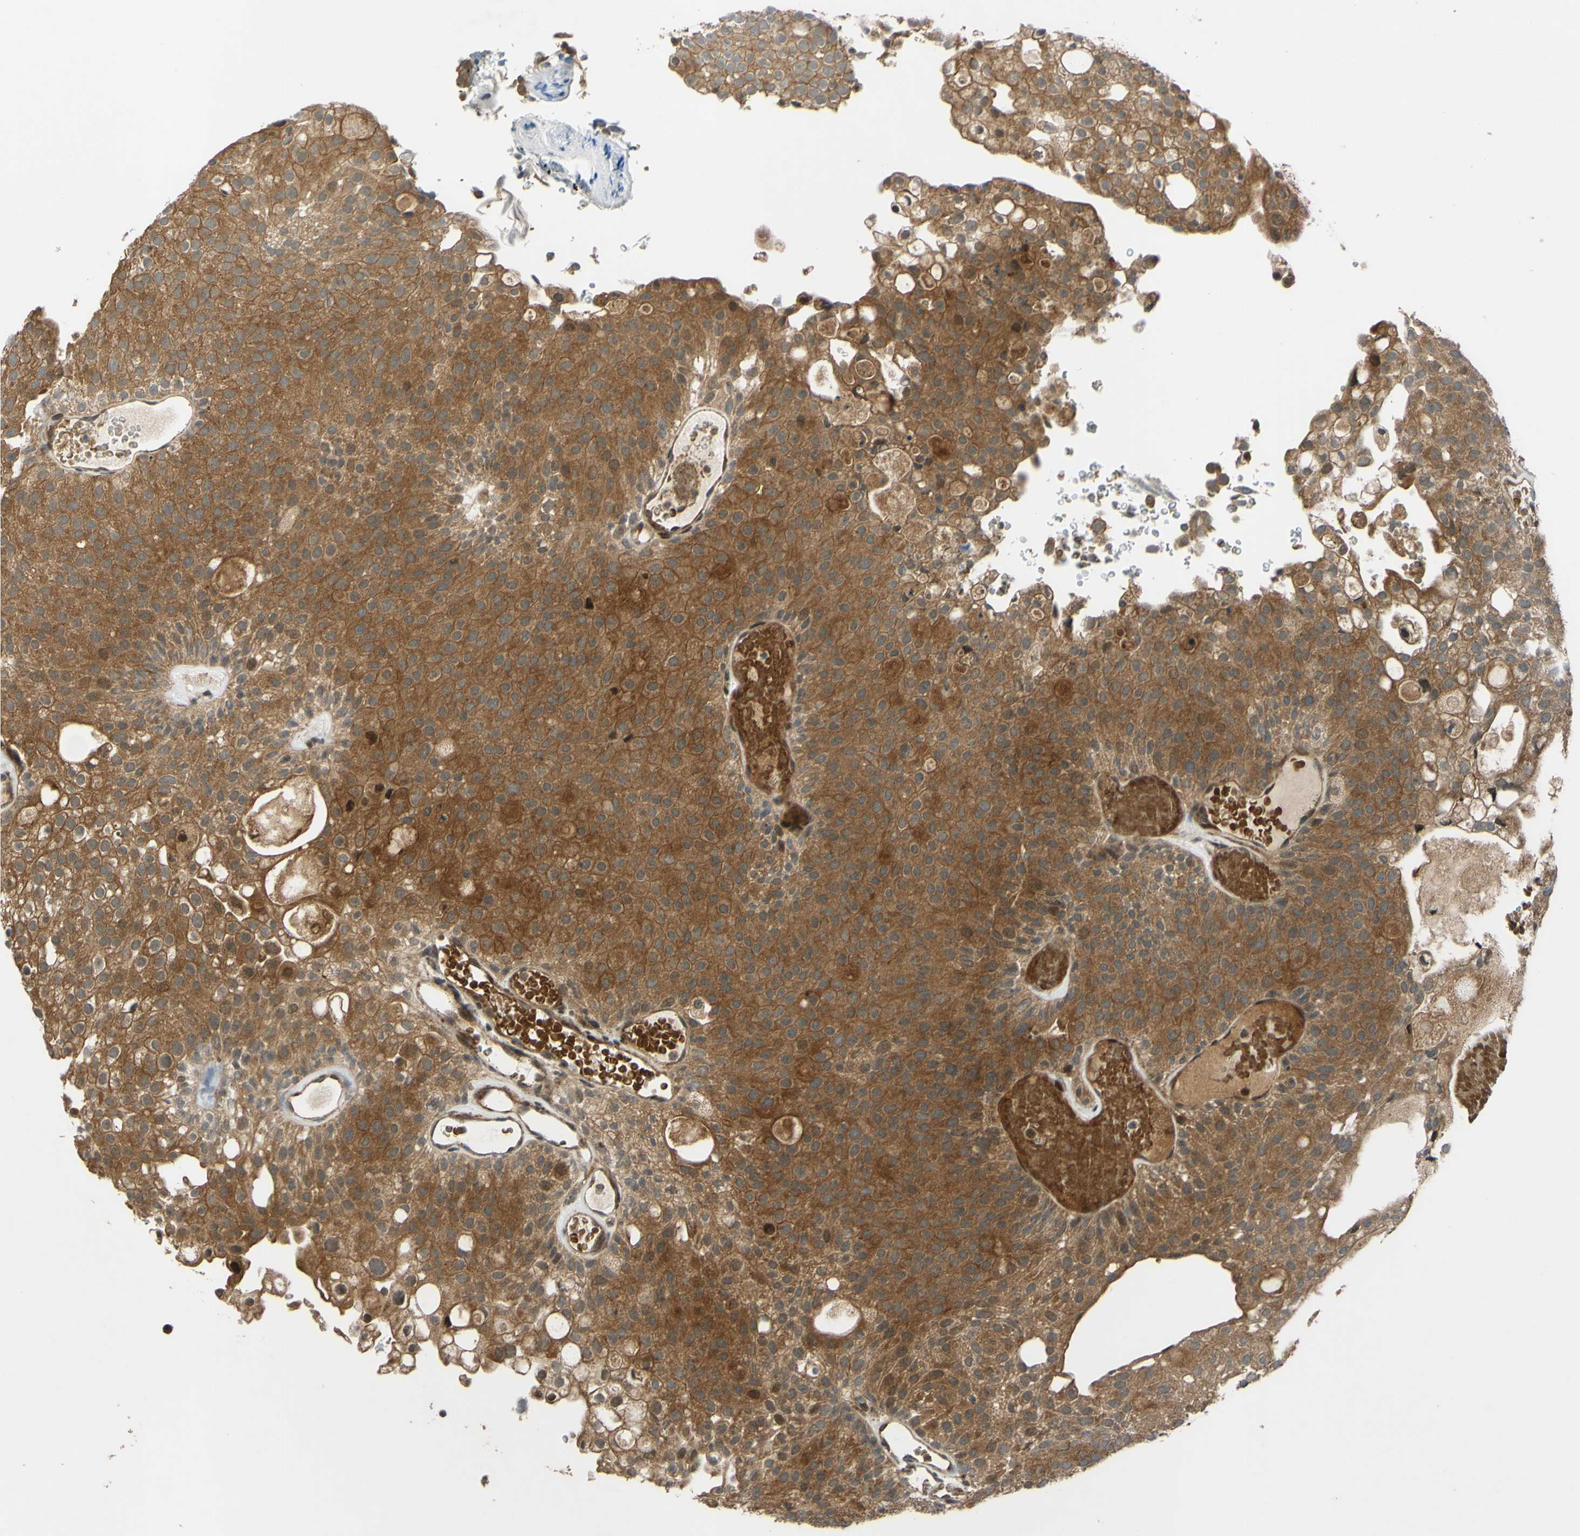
{"staining": {"intensity": "moderate", "quantity": ">75%", "location": "cytoplasmic/membranous"}, "tissue": "urothelial cancer", "cell_type": "Tumor cells", "image_type": "cancer", "snomed": [{"axis": "morphology", "description": "Urothelial carcinoma, Low grade"}, {"axis": "topography", "description": "Urinary bladder"}], "caption": "High-power microscopy captured an IHC micrograph of urothelial cancer, revealing moderate cytoplasmic/membranous staining in about >75% of tumor cells.", "gene": "ABCC8", "patient": {"sex": "male", "age": 78}}